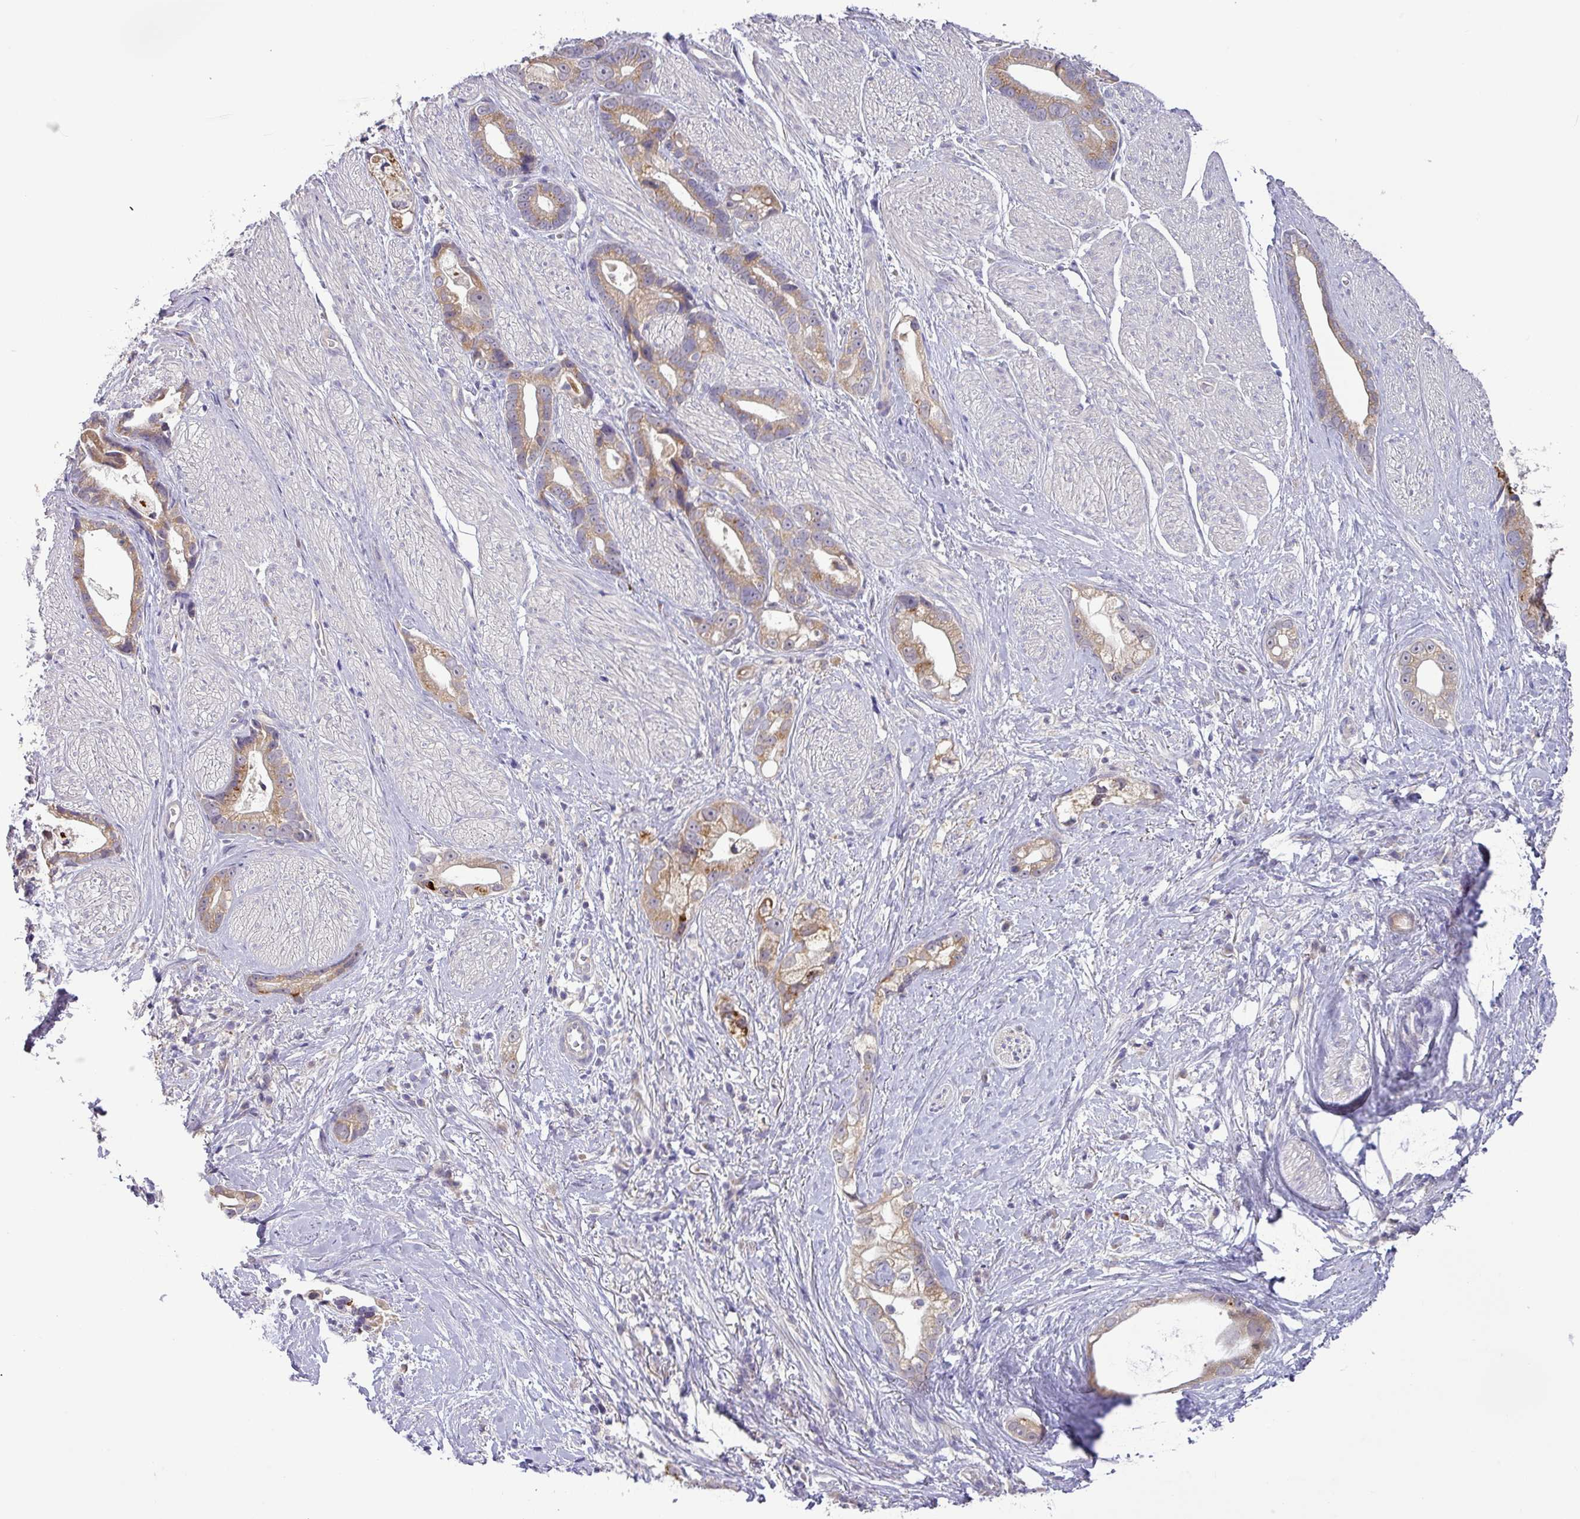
{"staining": {"intensity": "weak", "quantity": "25%-75%", "location": "cytoplasmic/membranous"}, "tissue": "stomach cancer", "cell_type": "Tumor cells", "image_type": "cancer", "snomed": [{"axis": "morphology", "description": "Adenocarcinoma, NOS"}, {"axis": "topography", "description": "Stomach"}], "caption": "Human stomach adenocarcinoma stained for a protein (brown) shows weak cytoplasmic/membranous positive staining in approximately 25%-75% of tumor cells.", "gene": "GALNT12", "patient": {"sex": "male", "age": 55}}